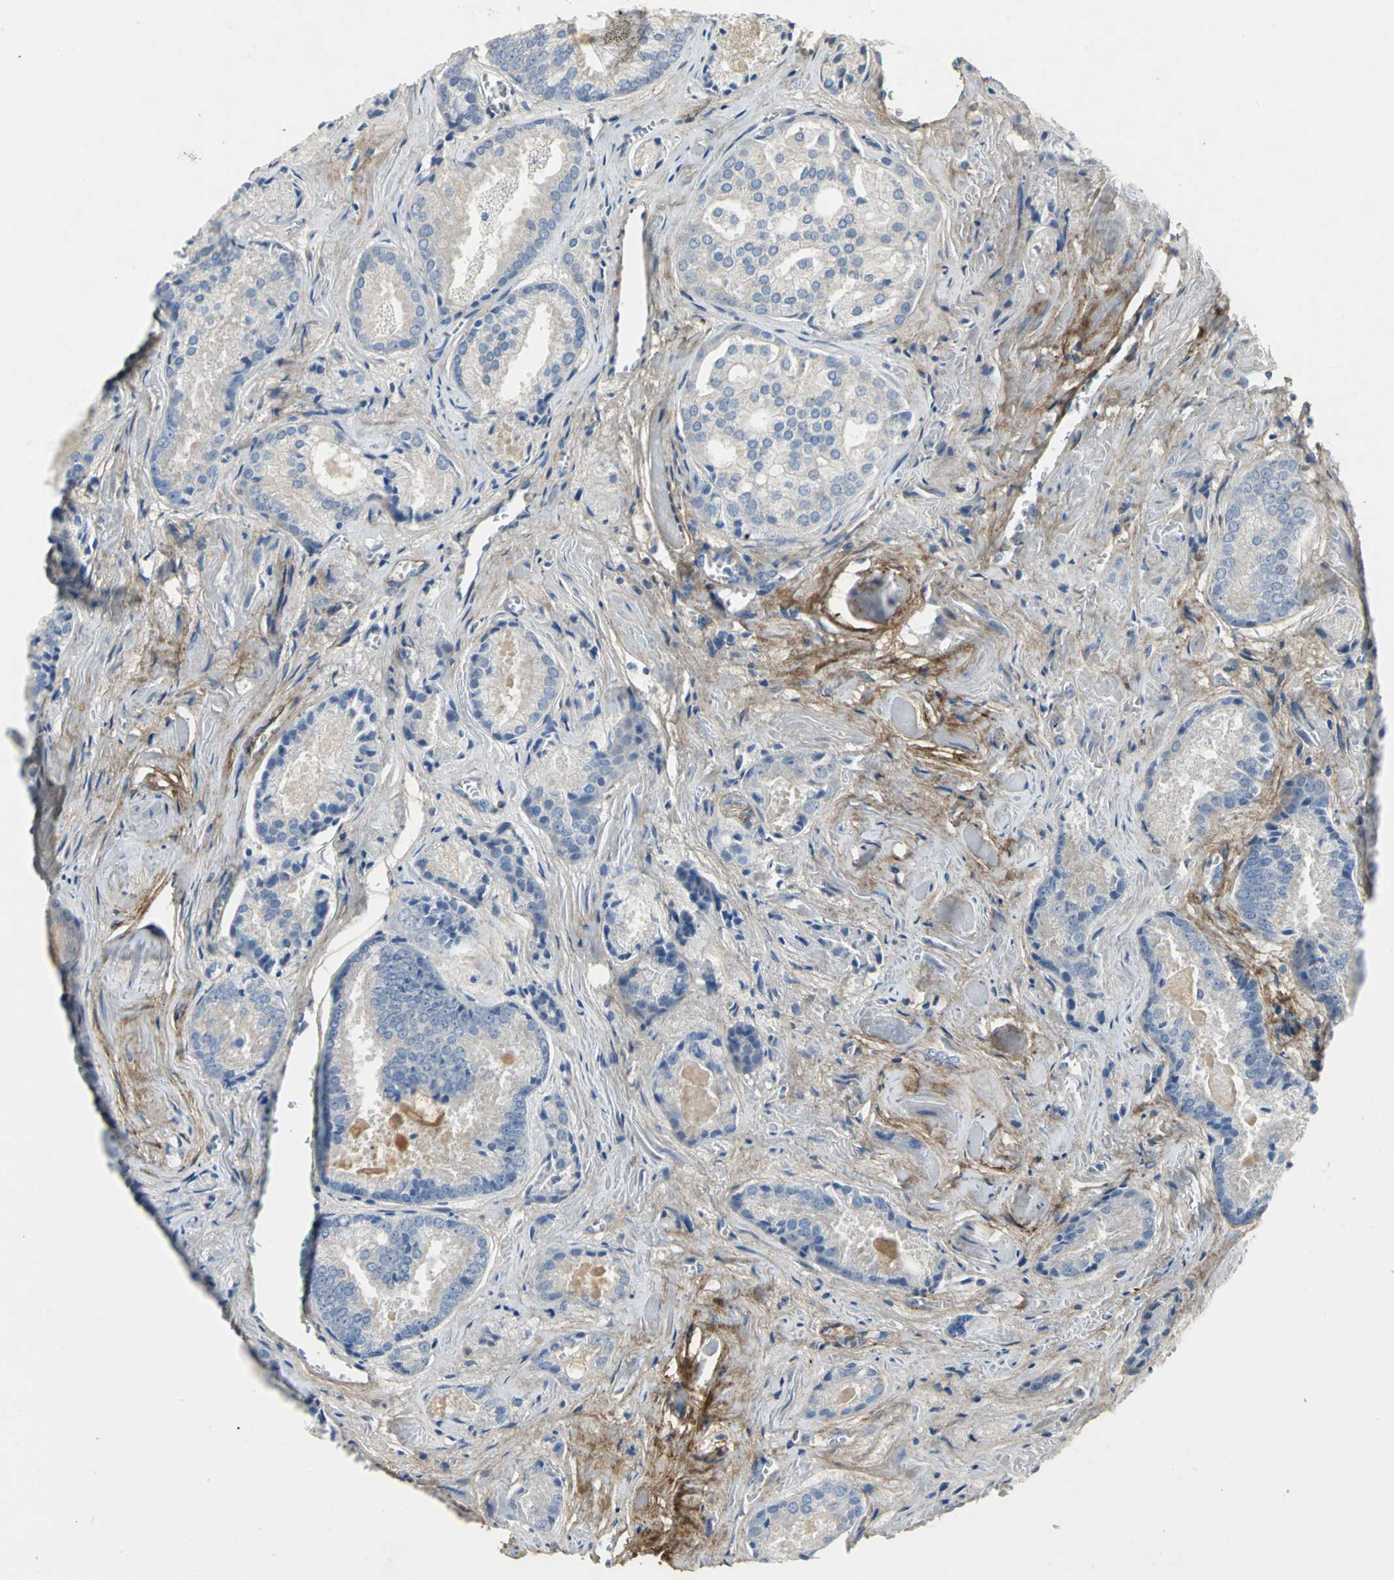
{"staining": {"intensity": "negative", "quantity": "none", "location": "none"}, "tissue": "prostate cancer", "cell_type": "Tumor cells", "image_type": "cancer", "snomed": [{"axis": "morphology", "description": "Adenocarcinoma, Low grade"}, {"axis": "topography", "description": "Prostate"}], "caption": "This is an immunohistochemistry image of human adenocarcinoma (low-grade) (prostate). There is no expression in tumor cells.", "gene": "EFNB3", "patient": {"sex": "male", "age": 64}}